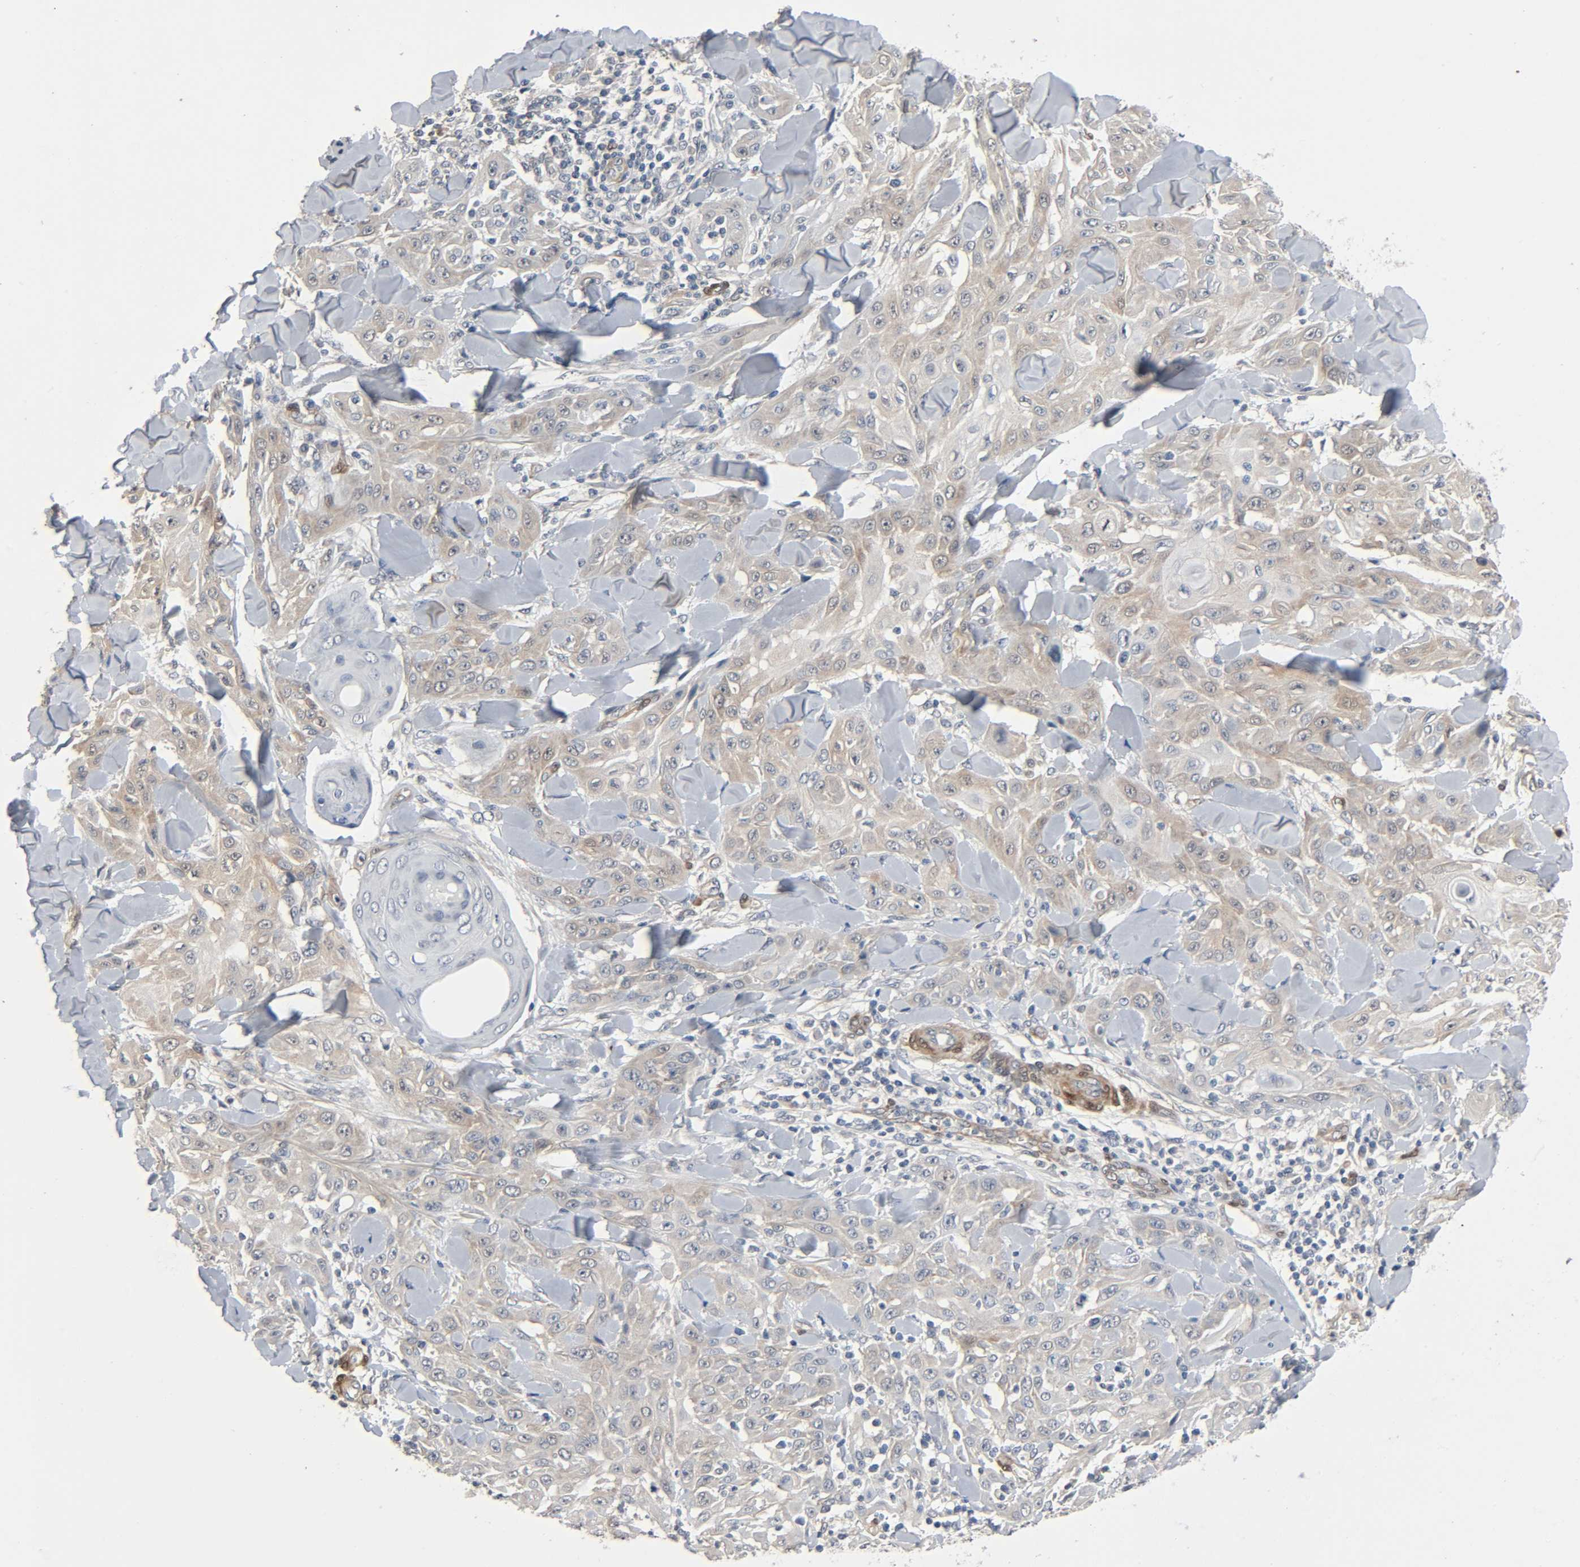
{"staining": {"intensity": "weak", "quantity": ">75%", "location": "cytoplasmic/membranous"}, "tissue": "skin cancer", "cell_type": "Tumor cells", "image_type": "cancer", "snomed": [{"axis": "morphology", "description": "Squamous cell carcinoma, NOS"}, {"axis": "topography", "description": "Skin"}], "caption": "Skin cancer stained with DAB immunohistochemistry (IHC) shows low levels of weak cytoplasmic/membranous positivity in about >75% of tumor cells. (brown staining indicates protein expression, while blue staining denotes nuclei).", "gene": "PTK2", "patient": {"sex": "male", "age": 24}}